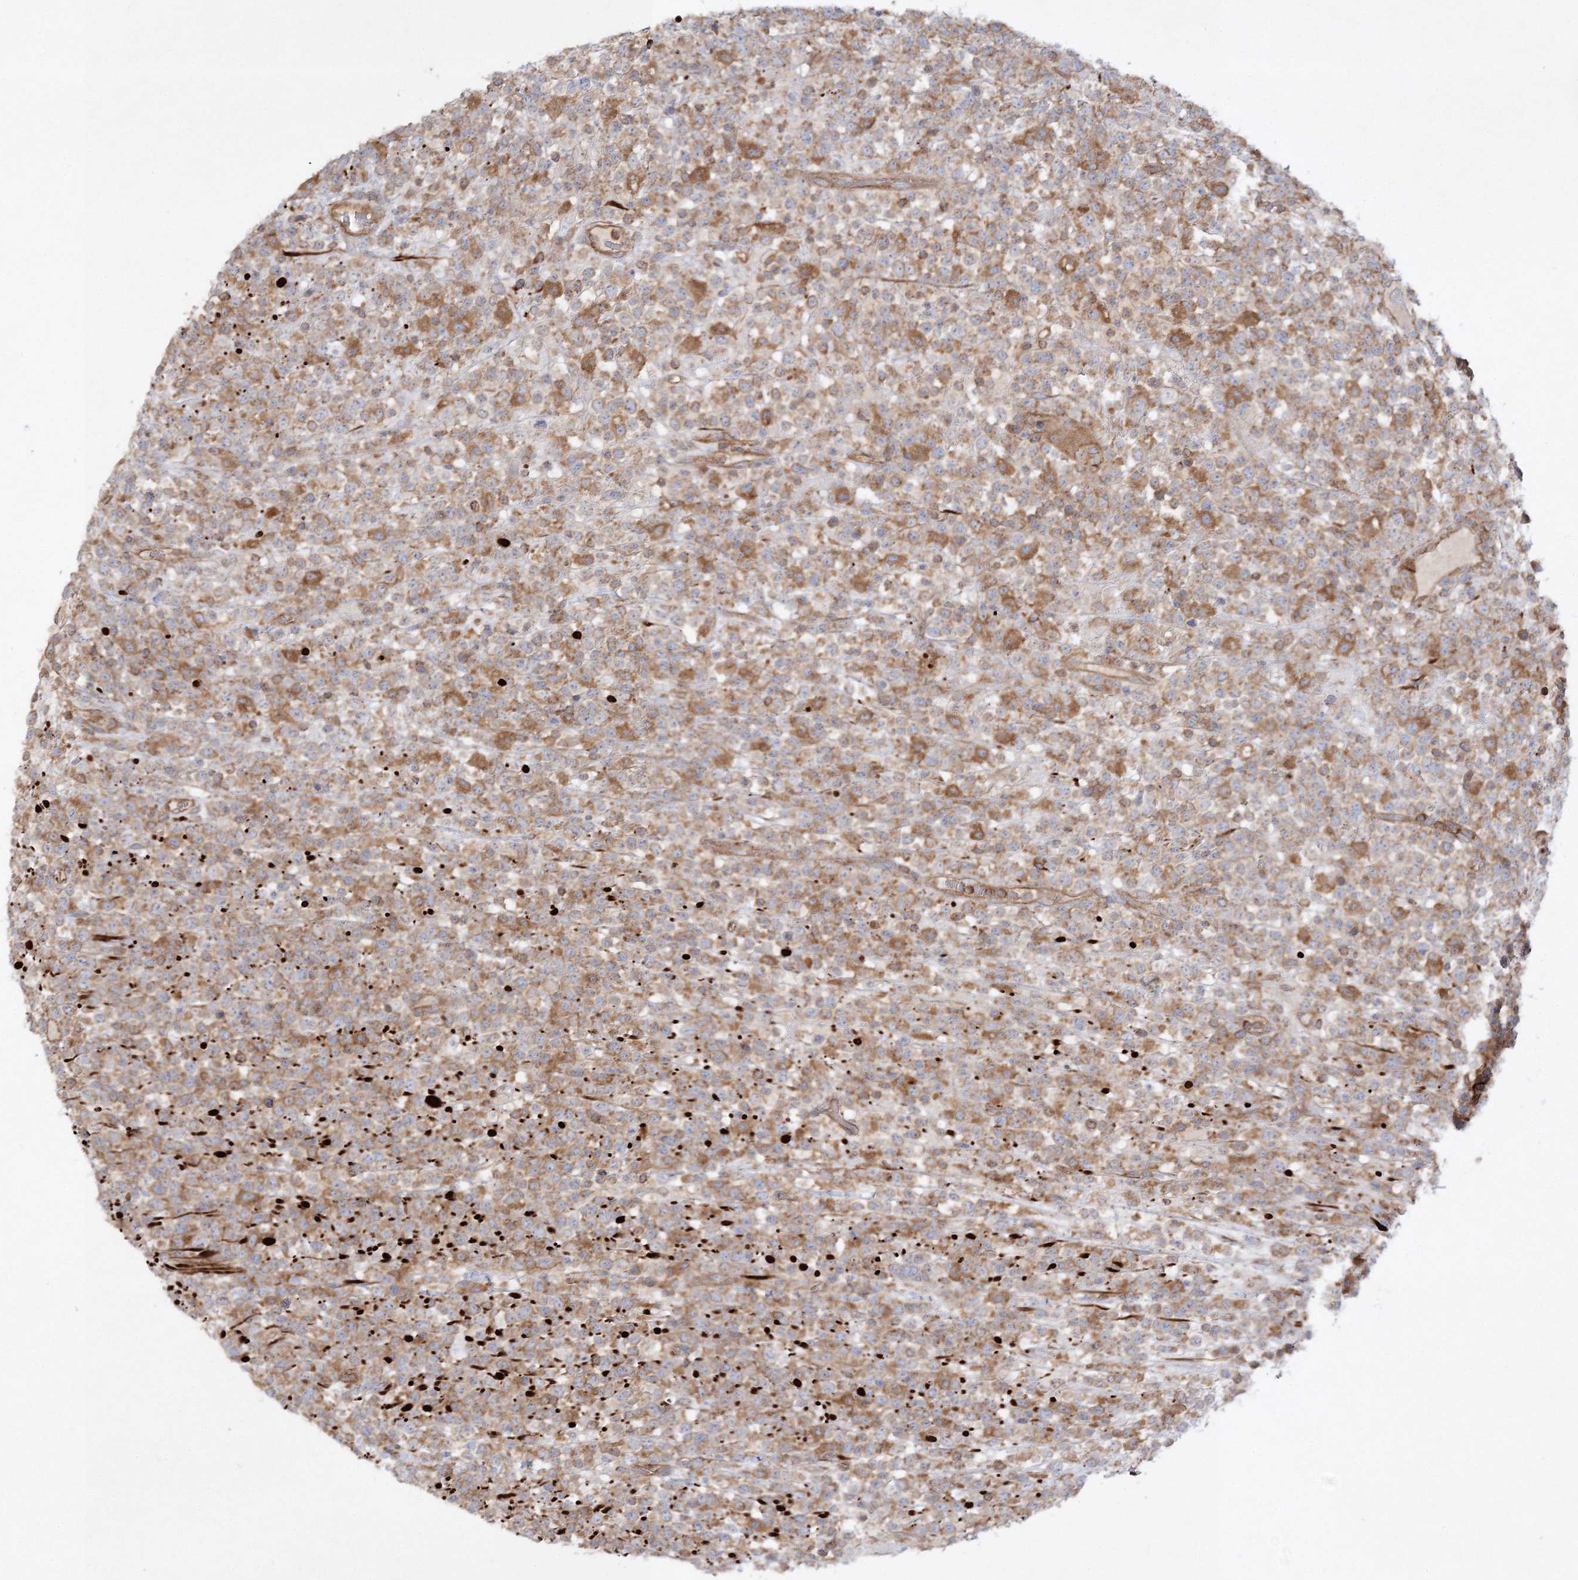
{"staining": {"intensity": "moderate", "quantity": "25%-75%", "location": "cytoplasmic/membranous"}, "tissue": "lymphoma", "cell_type": "Tumor cells", "image_type": "cancer", "snomed": [{"axis": "morphology", "description": "Malignant lymphoma, non-Hodgkin's type, High grade"}, {"axis": "topography", "description": "Colon"}], "caption": "Brown immunohistochemical staining in lymphoma shows moderate cytoplasmic/membranous expression in about 25%-75% of tumor cells. (Stains: DAB (3,3'-diaminobenzidine) in brown, nuclei in blue, Microscopy: brightfield microscopy at high magnification).", "gene": "WDR37", "patient": {"sex": "female", "age": 53}}